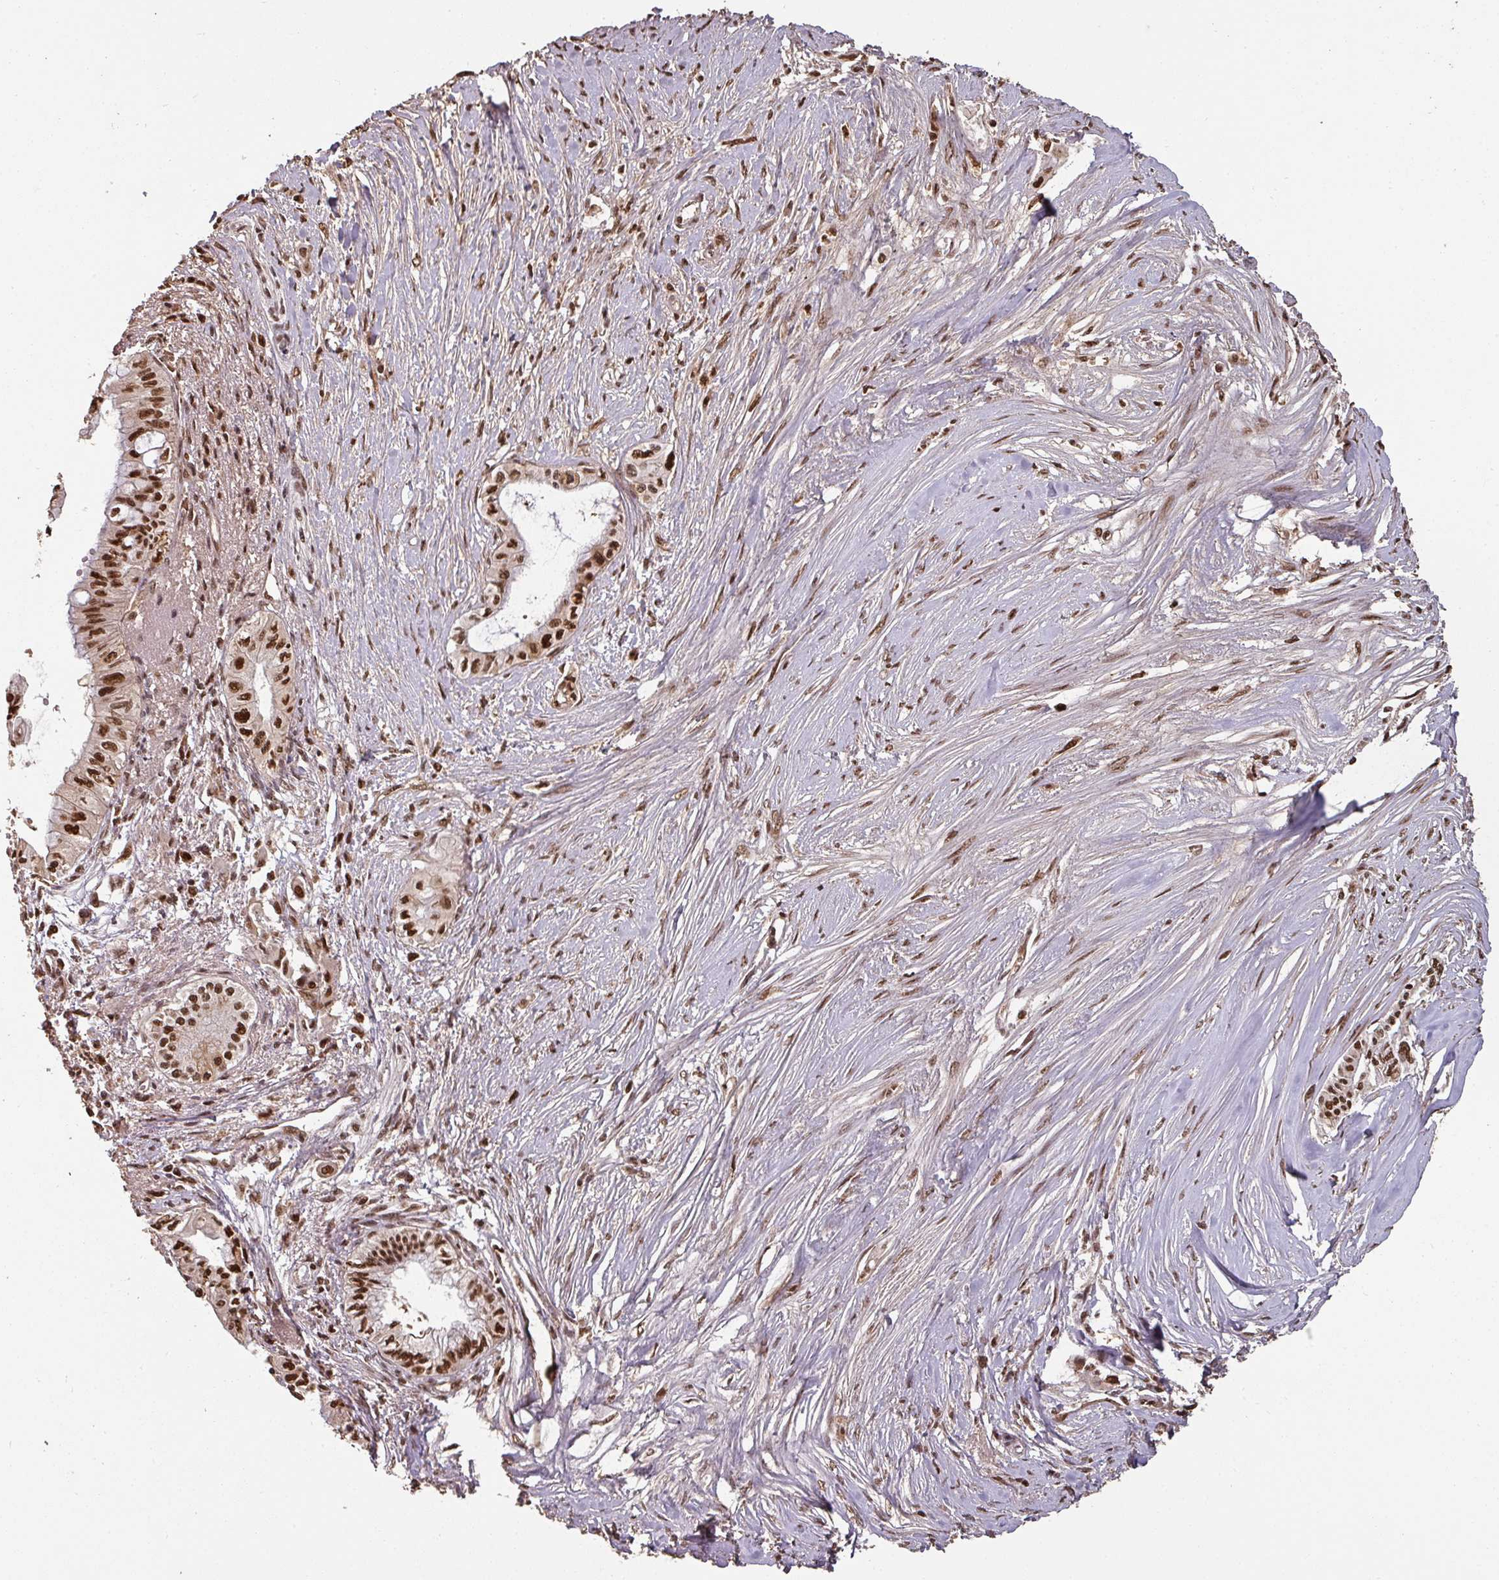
{"staining": {"intensity": "strong", "quantity": ">75%", "location": "nuclear"}, "tissue": "pancreatic cancer", "cell_type": "Tumor cells", "image_type": "cancer", "snomed": [{"axis": "morphology", "description": "Adenocarcinoma, NOS"}, {"axis": "topography", "description": "Pancreas"}], "caption": "A high-resolution photomicrograph shows IHC staining of pancreatic cancer, which displays strong nuclear staining in about >75% of tumor cells. The staining was performed using DAB (3,3'-diaminobenzidine) to visualize the protein expression in brown, while the nuclei were stained in blue with hematoxylin (Magnification: 20x).", "gene": "POLD1", "patient": {"sex": "male", "age": 71}}